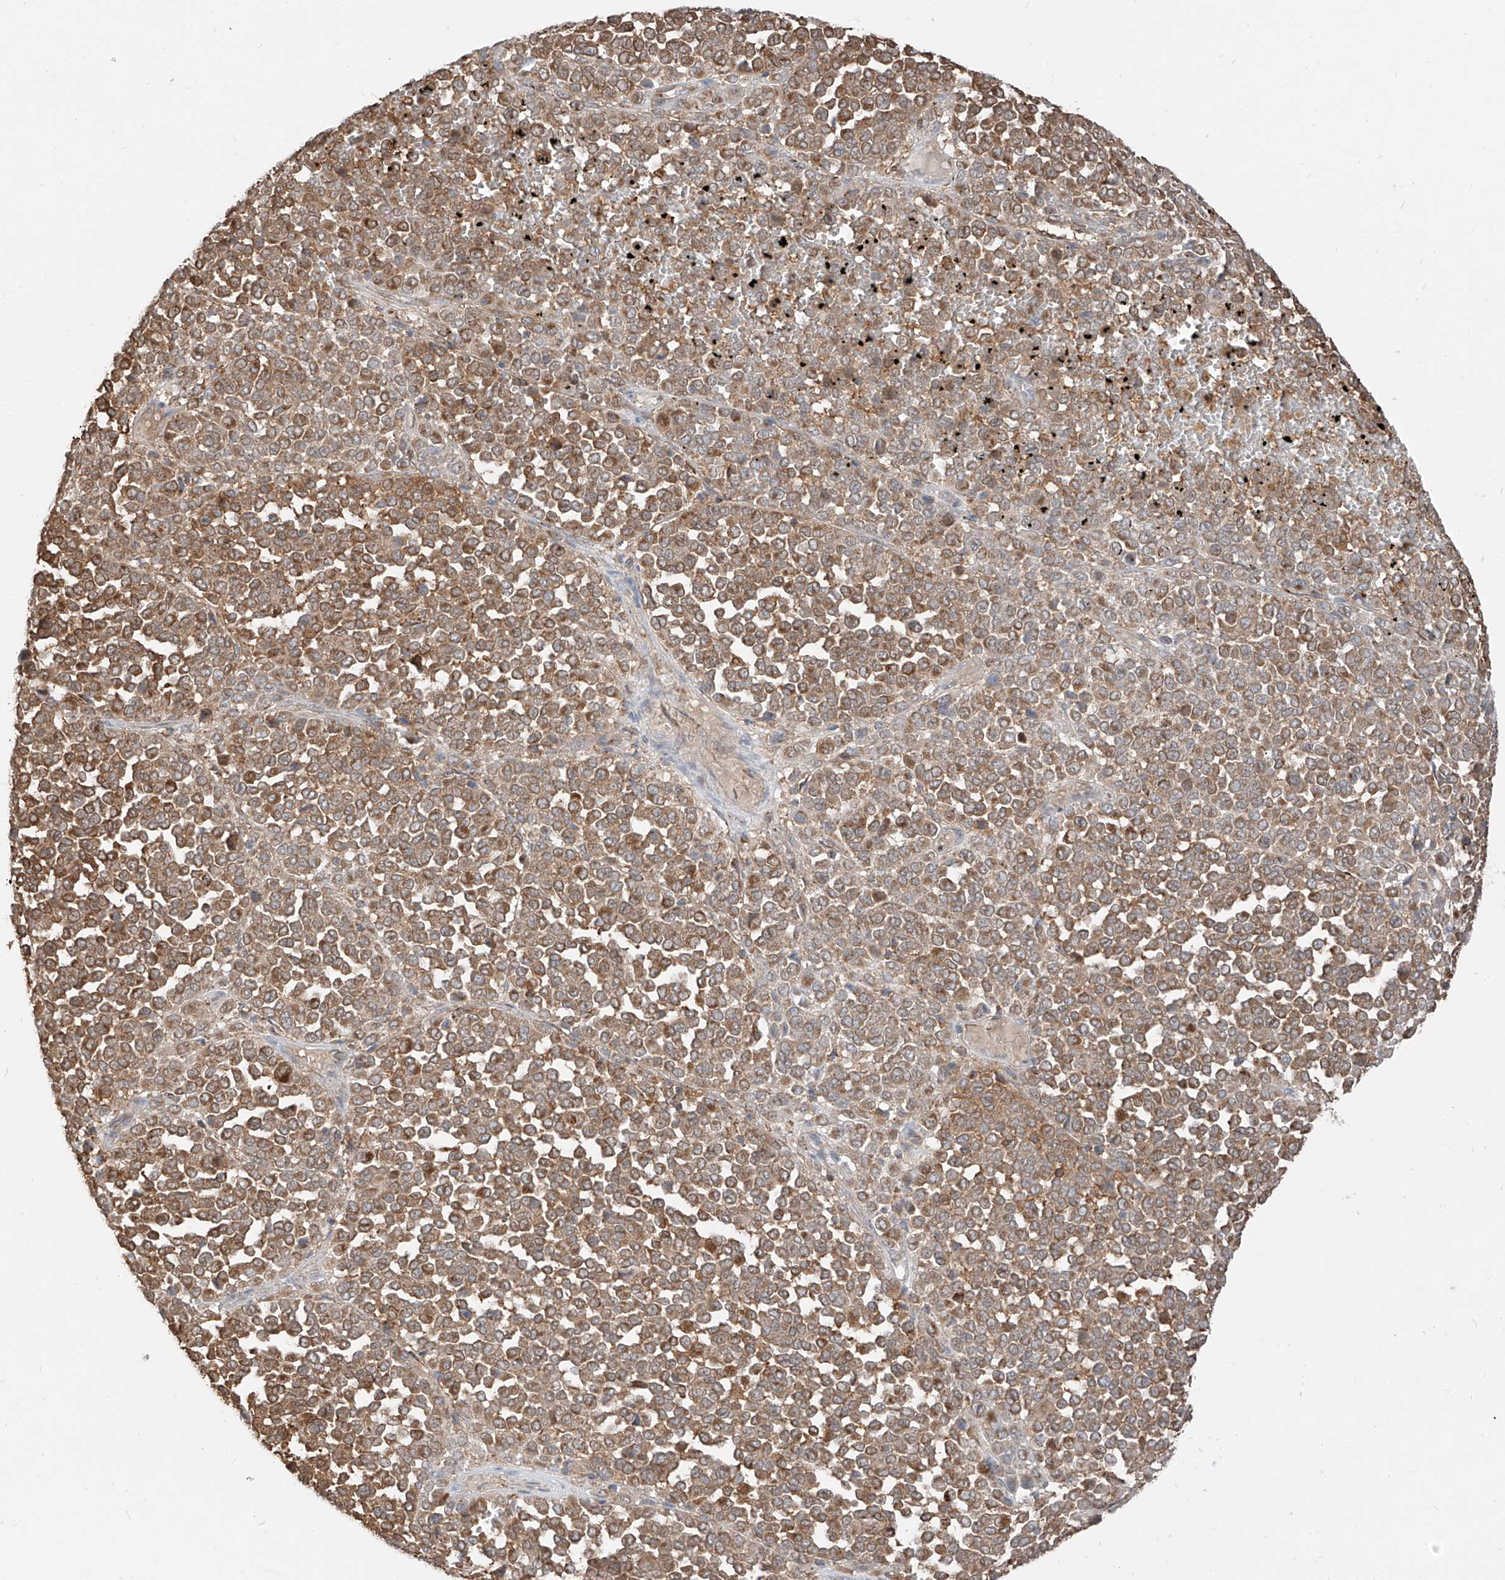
{"staining": {"intensity": "moderate", "quantity": ">75%", "location": "cytoplasmic/membranous"}, "tissue": "melanoma", "cell_type": "Tumor cells", "image_type": "cancer", "snomed": [{"axis": "morphology", "description": "Malignant melanoma, Metastatic site"}, {"axis": "topography", "description": "Pancreas"}], "caption": "A medium amount of moderate cytoplasmic/membranous positivity is seen in approximately >75% of tumor cells in malignant melanoma (metastatic site) tissue. (DAB (3,3'-diaminobenzidine) IHC with brightfield microscopy, high magnification).", "gene": "ETHE1", "patient": {"sex": "female", "age": 30}}